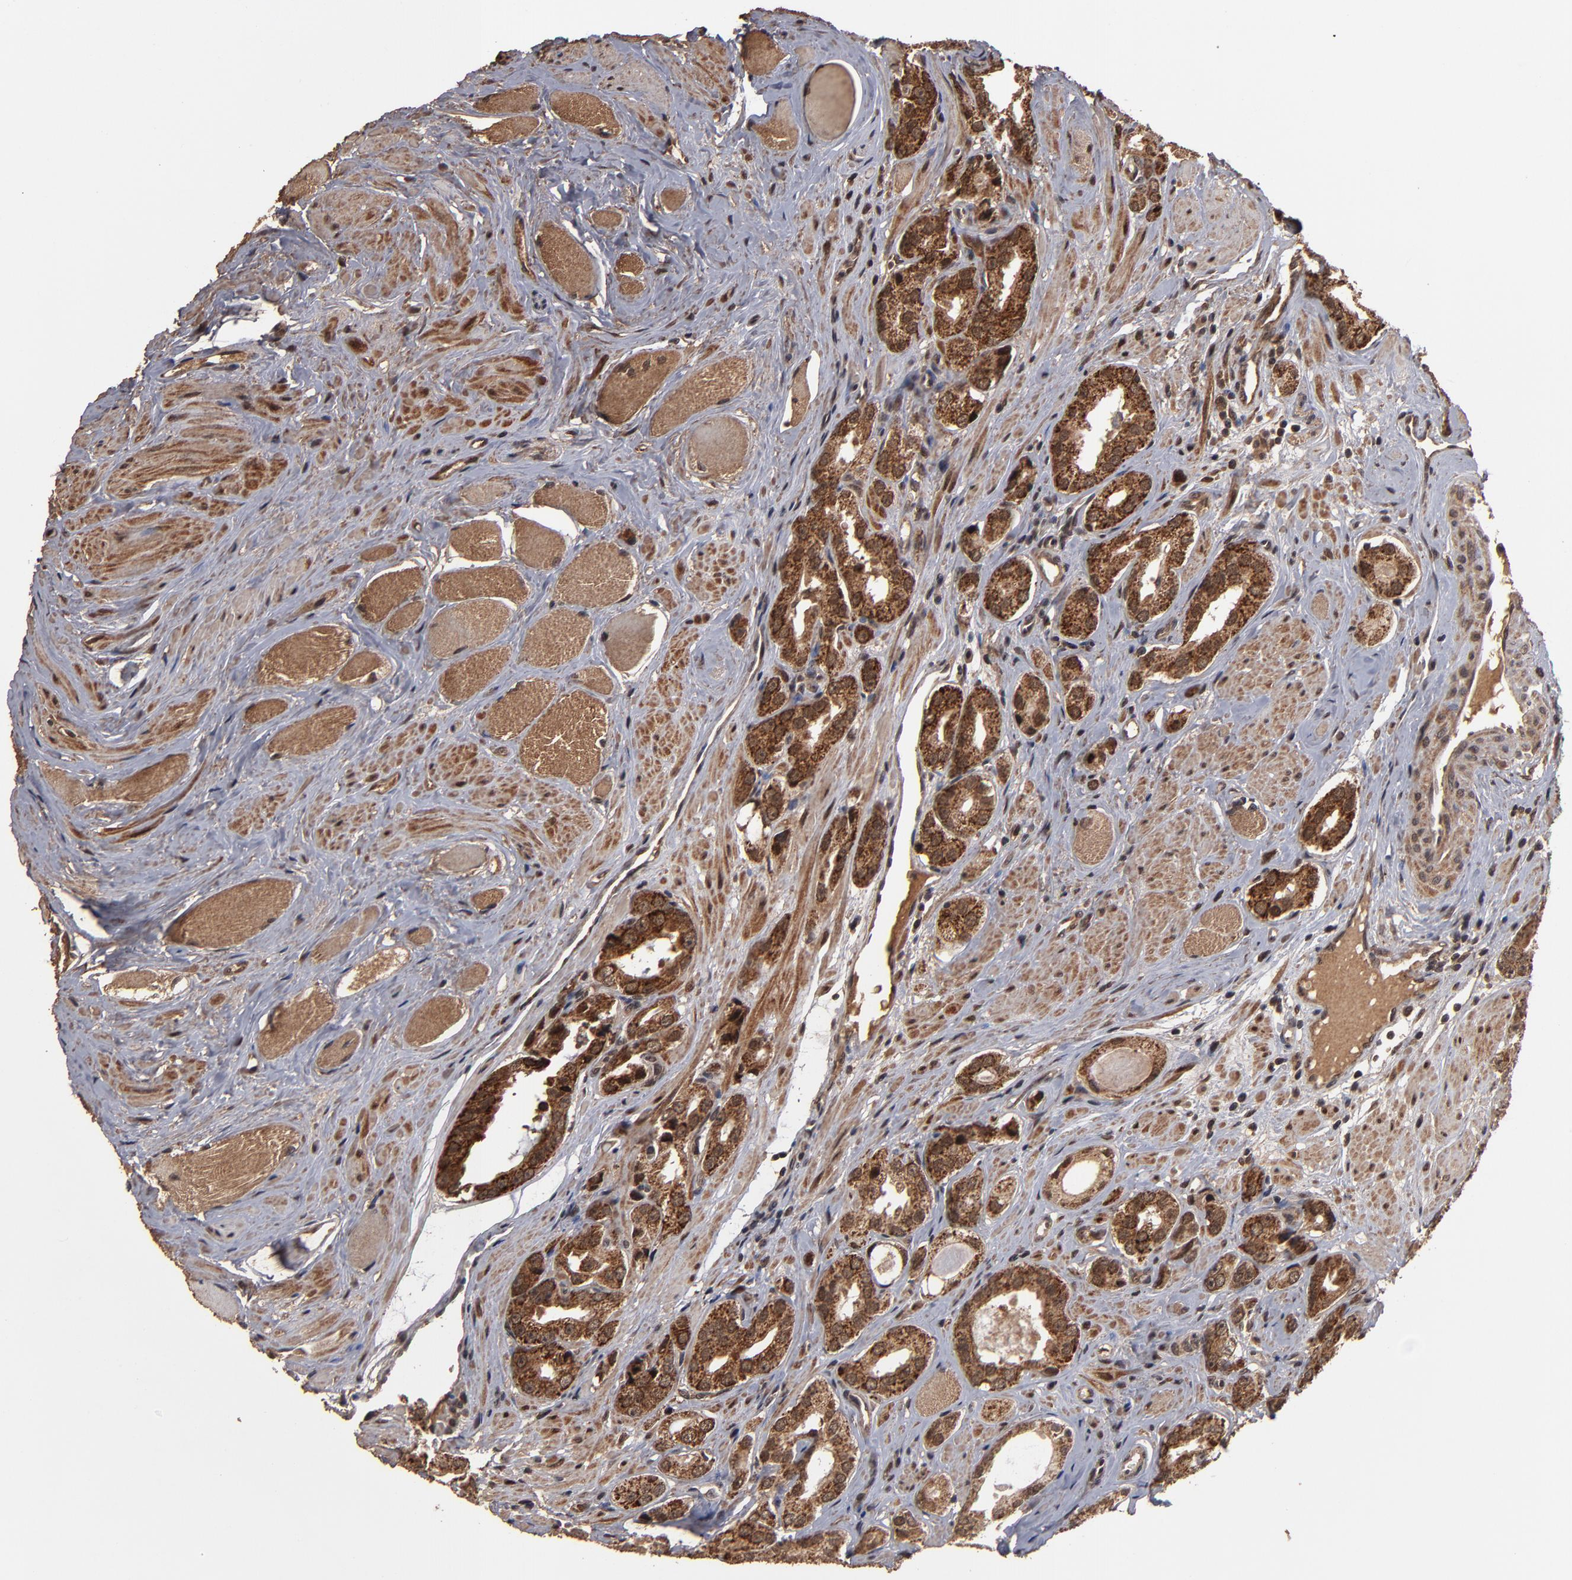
{"staining": {"intensity": "strong", "quantity": ">75%", "location": "cytoplasmic/membranous,nuclear"}, "tissue": "prostate cancer", "cell_type": "Tumor cells", "image_type": "cancer", "snomed": [{"axis": "morphology", "description": "Adenocarcinoma, Medium grade"}, {"axis": "topography", "description": "Prostate"}], "caption": "Immunohistochemistry (IHC) staining of prostate medium-grade adenocarcinoma, which displays high levels of strong cytoplasmic/membranous and nuclear expression in approximately >75% of tumor cells indicating strong cytoplasmic/membranous and nuclear protein staining. The staining was performed using DAB (3,3'-diaminobenzidine) (brown) for protein detection and nuclei were counterstained in hematoxylin (blue).", "gene": "NXF2B", "patient": {"sex": "male", "age": 53}}